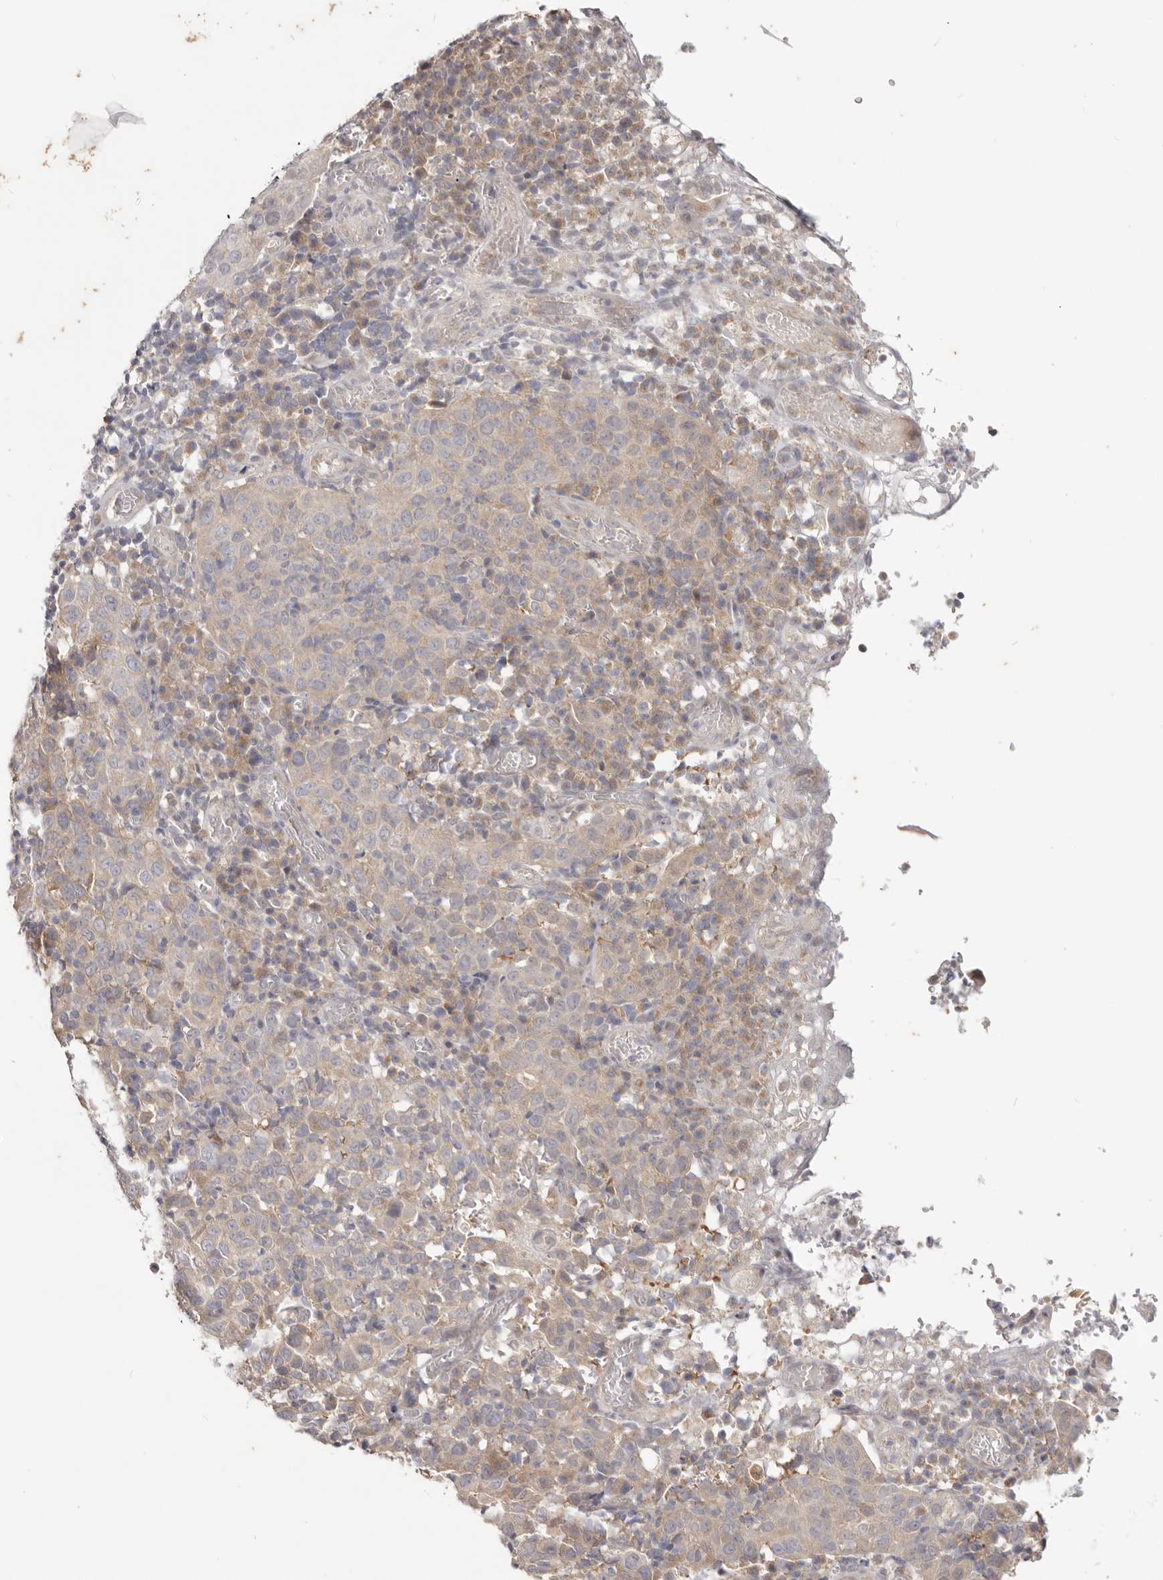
{"staining": {"intensity": "weak", "quantity": "<25%", "location": "cytoplasmic/membranous"}, "tissue": "cervical cancer", "cell_type": "Tumor cells", "image_type": "cancer", "snomed": [{"axis": "morphology", "description": "Squamous cell carcinoma, NOS"}, {"axis": "topography", "description": "Cervix"}], "caption": "Protein analysis of squamous cell carcinoma (cervical) shows no significant expression in tumor cells.", "gene": "WDR77", "patient": {"sex": "female", "age": 46}}